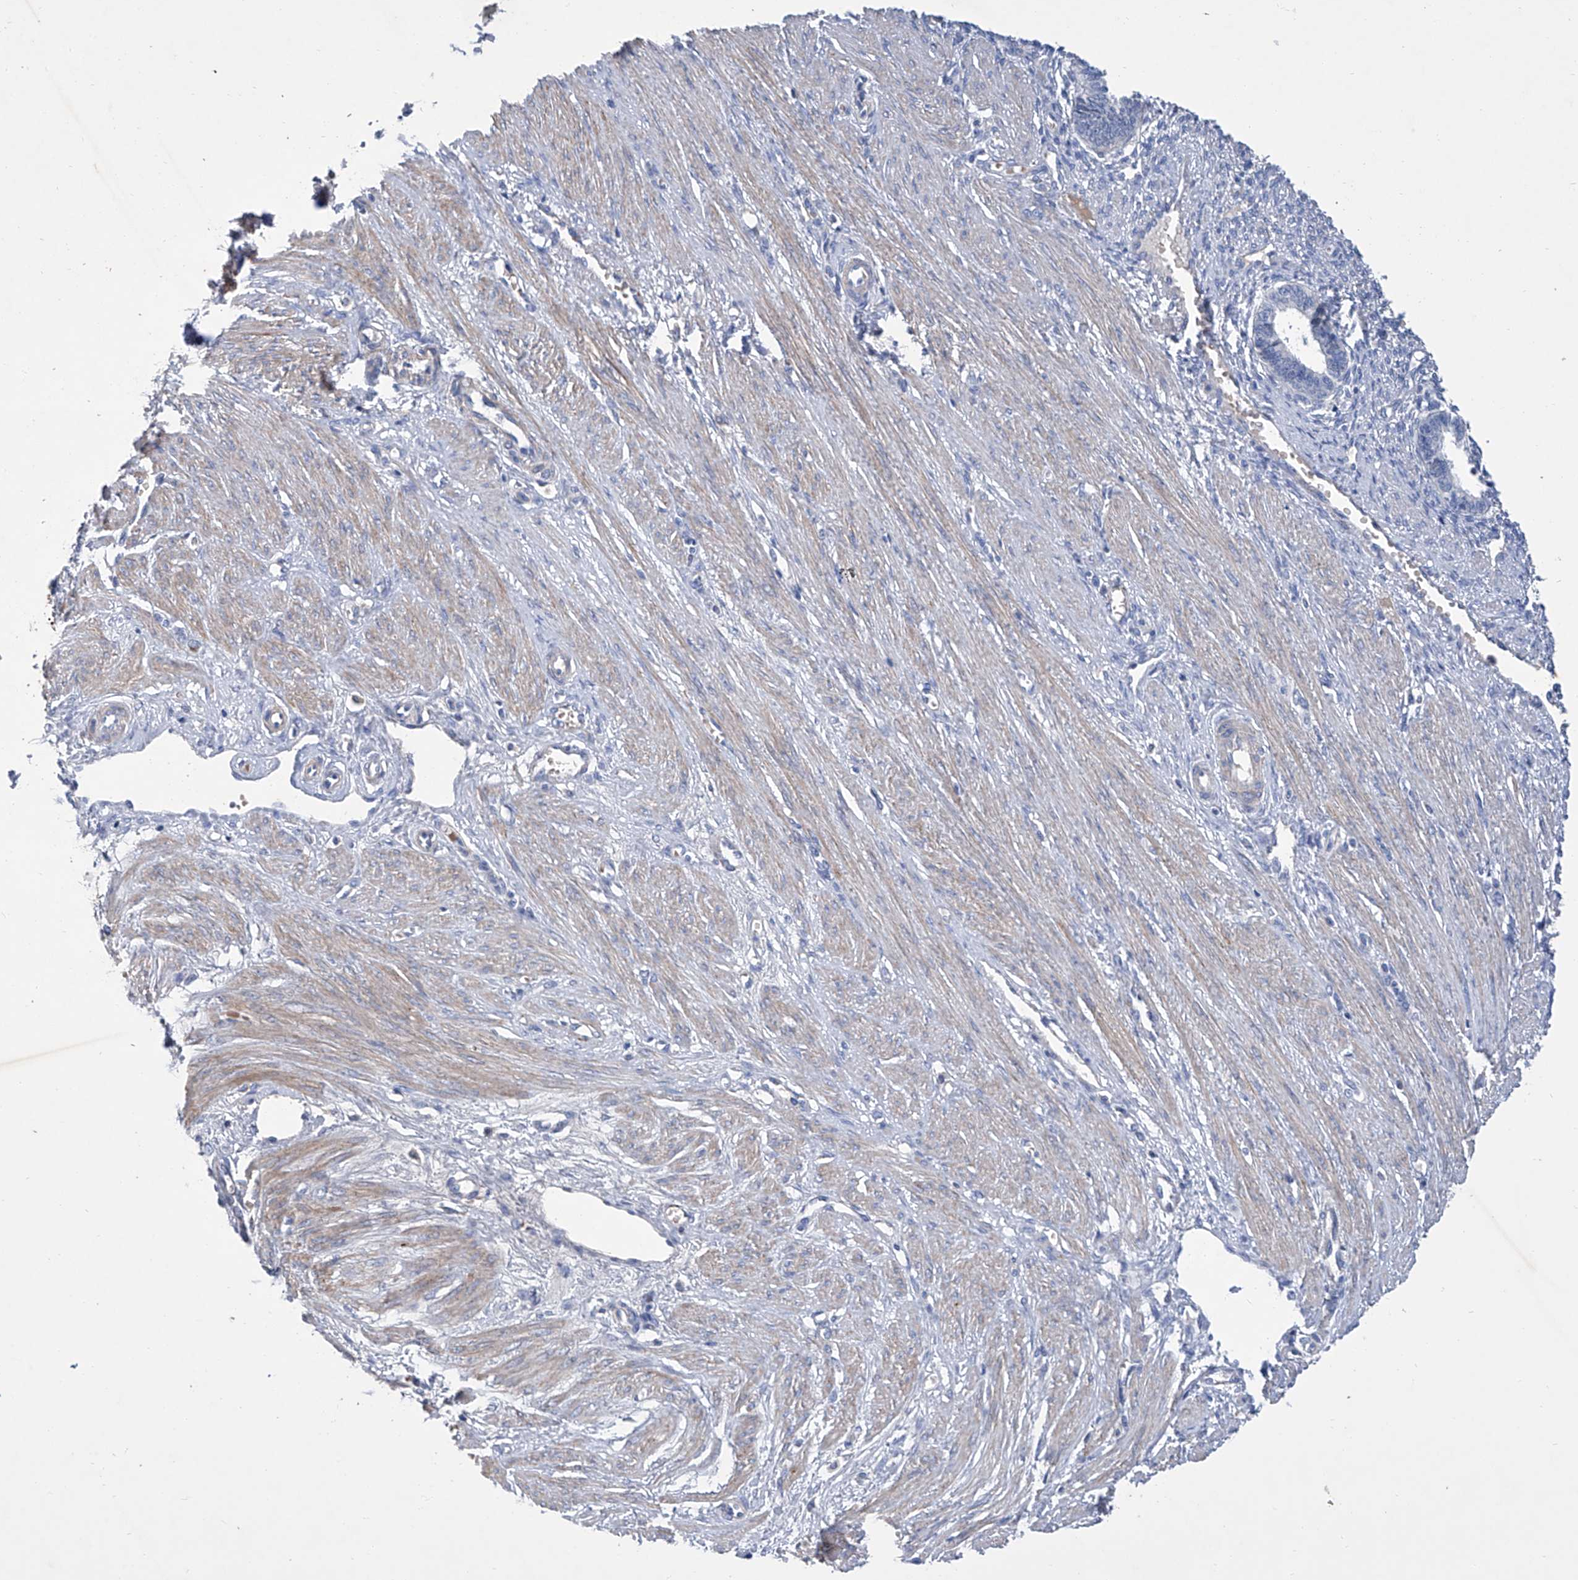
{"staining": {"intensity": "negative", "quantity": "none", "location": "none"}, "tissue": "endometrium", "cell_type": "Cells in endometrial stroma", "image_type": "normal", "snomed": [{"axis": "morphology", "description": "Normal tissue, NOS"}, {"axis": "topography", "description": "Endometrium"}], "caption": "Immunohistochemistry histopathology image of normal endometrium: endometrium stained with DAB (3,3'-diaminobenzidine) reveals no significant protein positivity in cells in endometrial stroma.", "gene": "GPT", "patient": {"sex": "female", "age": 33}}